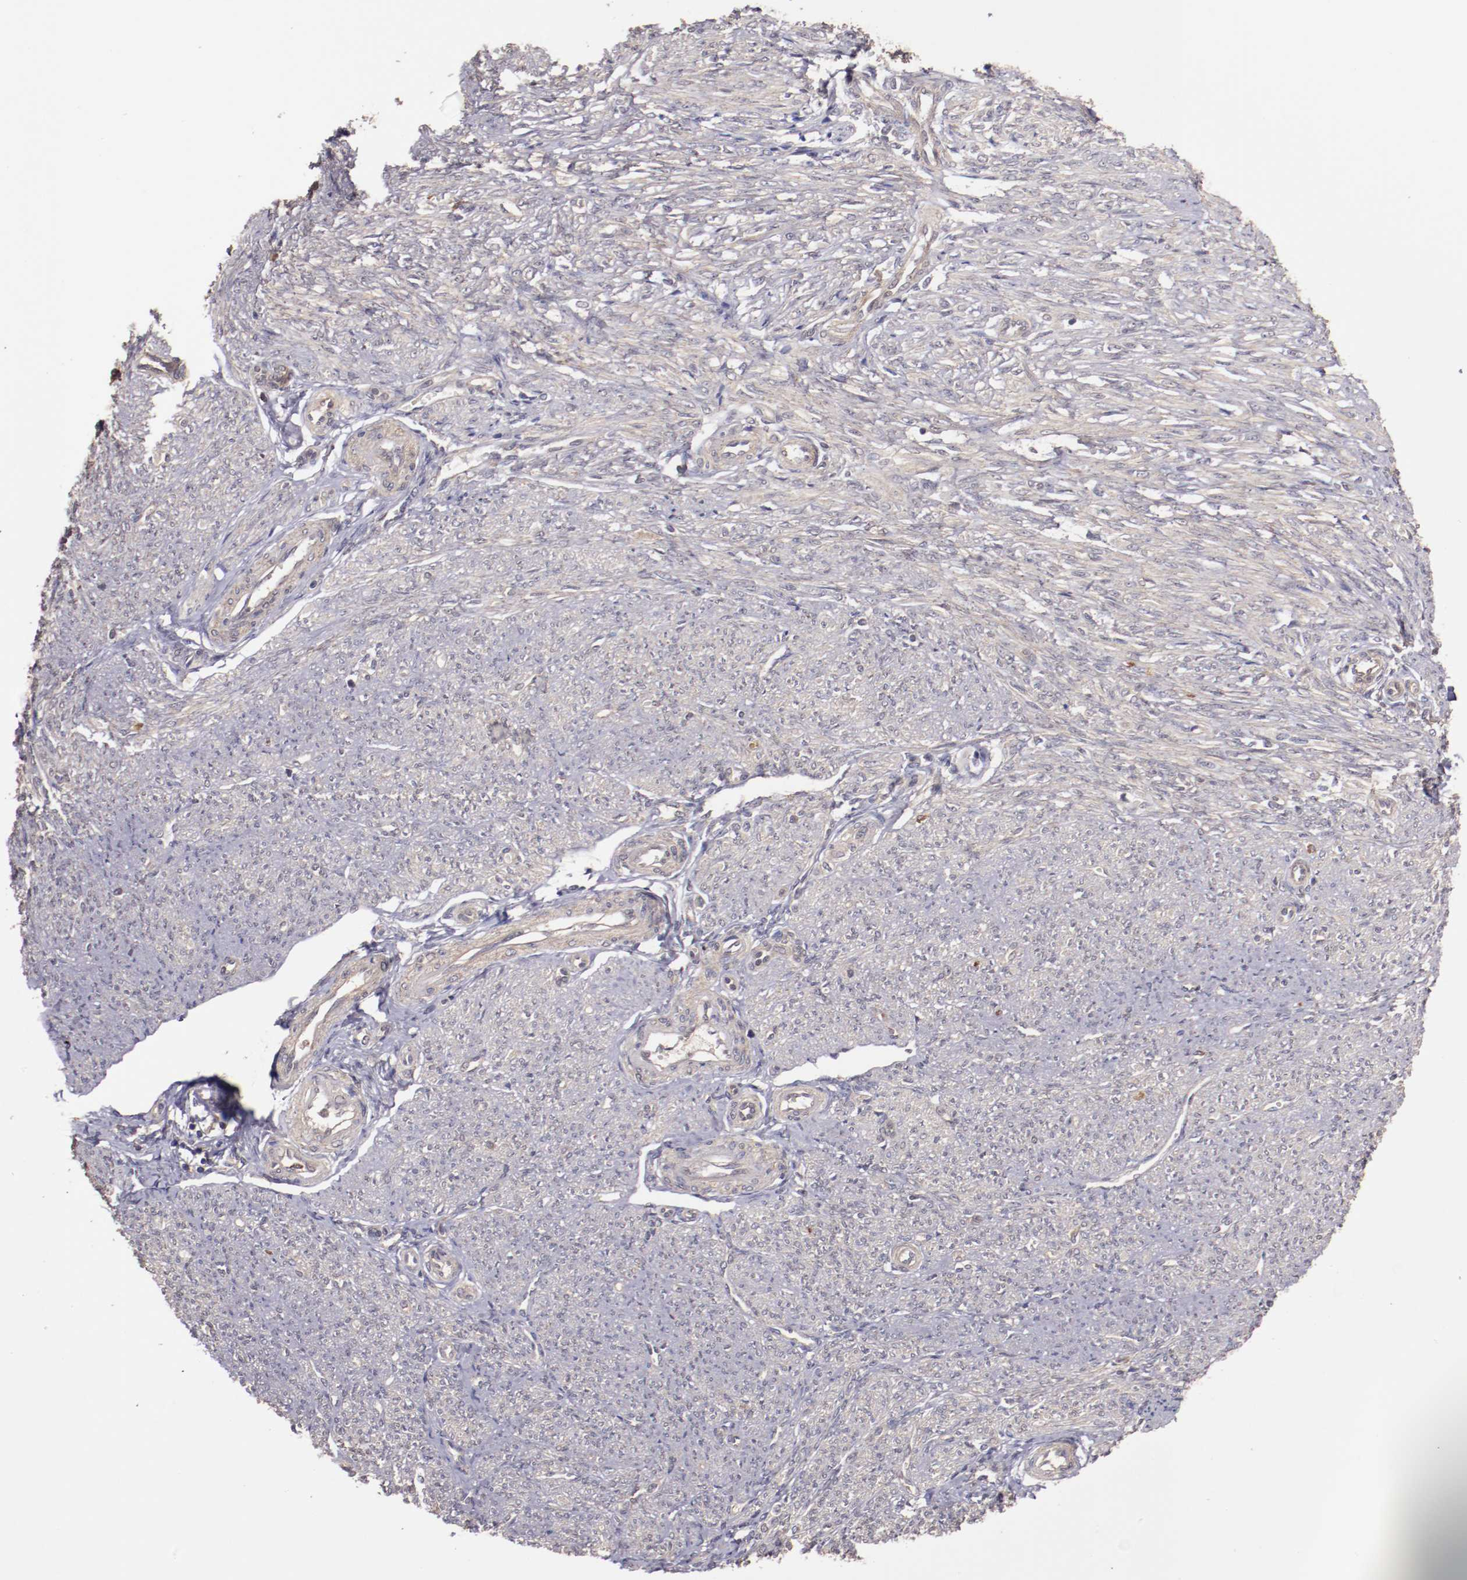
{"staining": {"intensity": "weak", "quantity": ">75%", "location": "cytoplasmic/membranous"}, "tissue": "smooth muscle", "cell_type": "Smooth muscle cells", "image_type": "normal", "snomed": [{"axis": "morphology", "description": "Normal tissue, NOS"}, {"axis": "topography", "description": "Smooth muscle"}], "caption": "This micrograph displays unremarkable smooth muscle stained with immunohistochemistry to label a protein in brown. The cytoplasmic/membranous of smooth muscle cells show weak positivity for the protein. Nuclei are counter-stained blue.", "gene": "FTSJ1", "patient": {"sex": "female", "age": 65}}